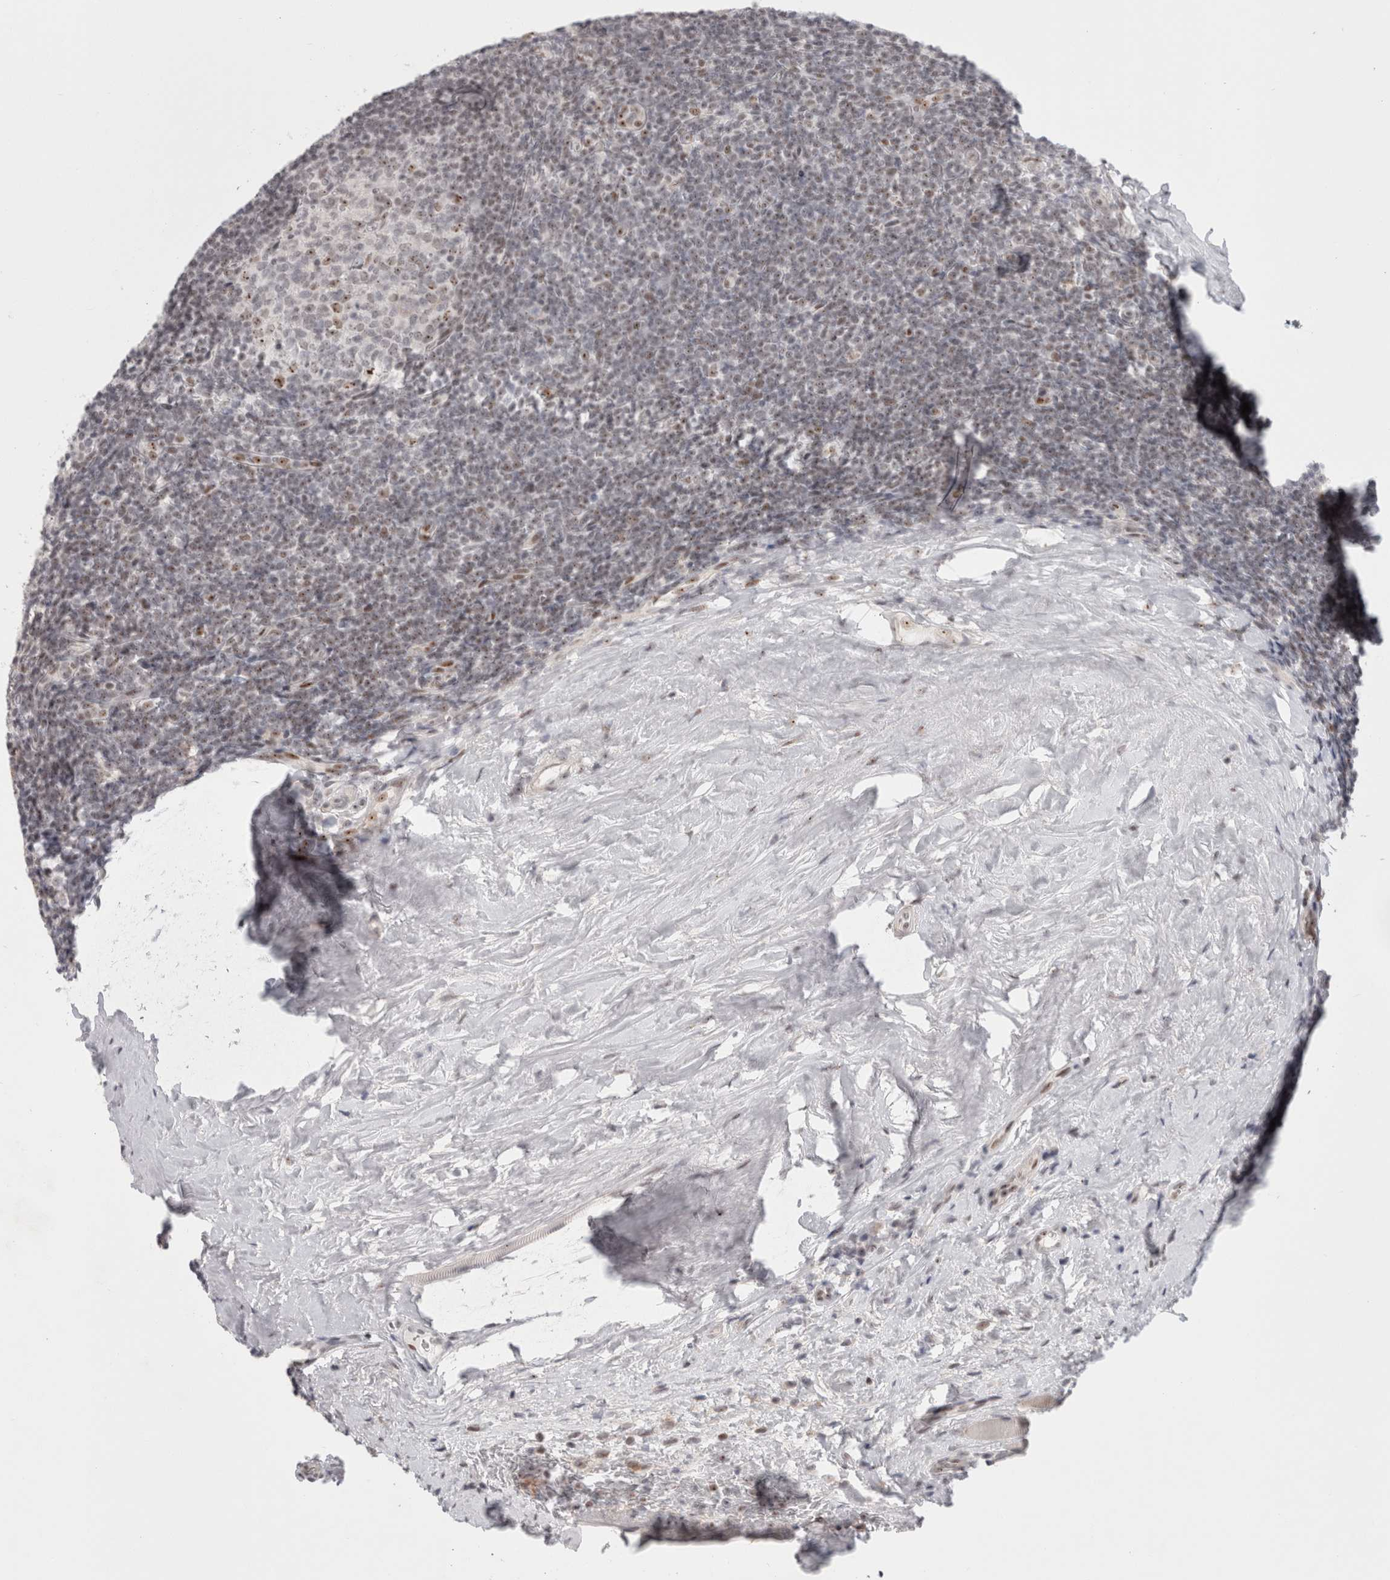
{"staining": {"intensity": "weak", "quantity": "<25%", "location": "nuclear"}, "tissue": "tonsil", "cell_type": "Germinal center cells", "image_type": "normal", "snomed": [{"axis": "morphology", "description": "Normal tissue, NOS"}, {"axis": "topography", "description": "Tonsil"}], "caption": "Human tonsil stained for a protein using immunohistochemistry (IHC) displays no expression in germinal center cells.", "gene": "SENP6", "patient": {"sex": "male", "age": 37}}